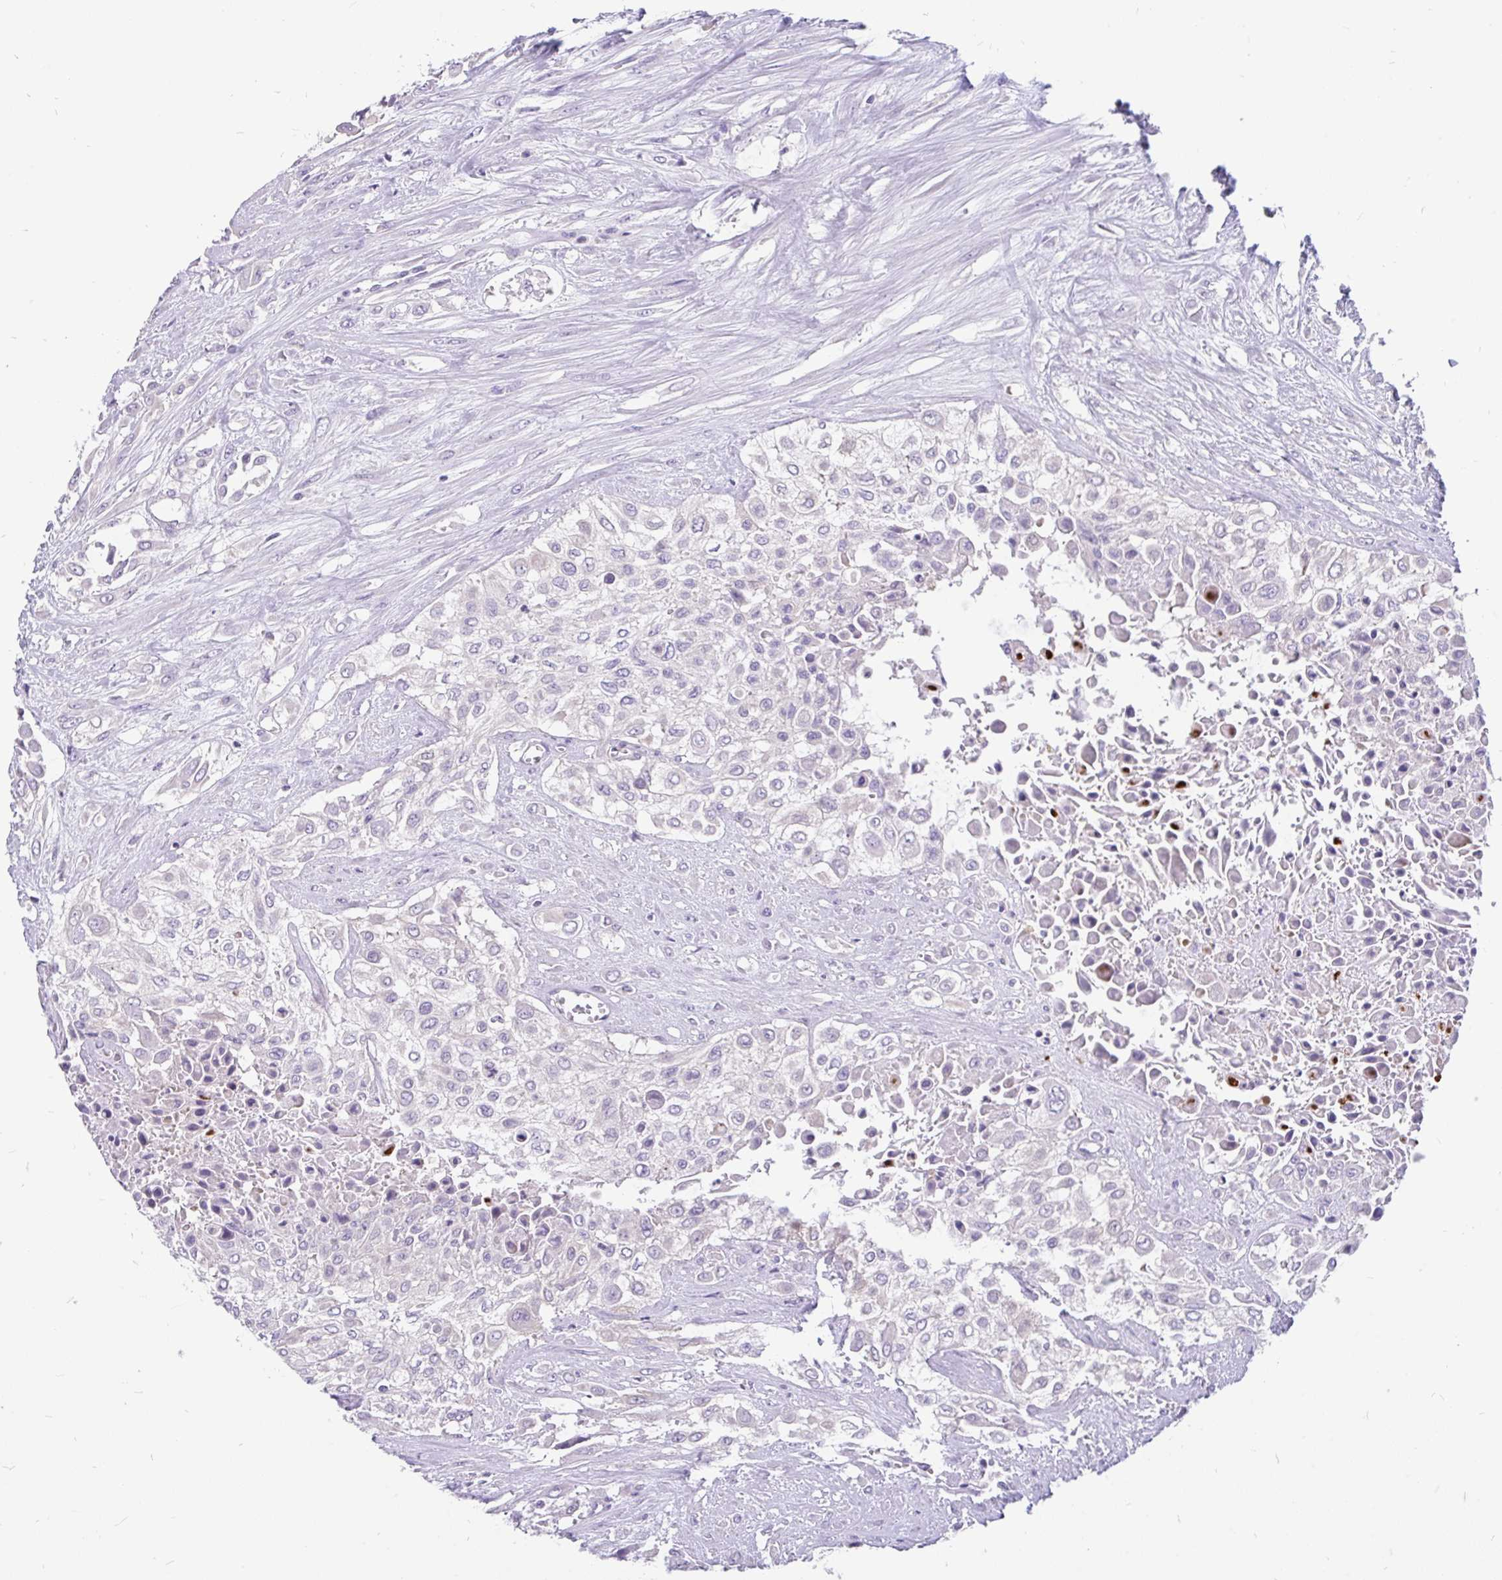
{"staining": {"intensity": "negative", "quantity": "none", "location": "none"}, "tissue": "urothelial cancer", "cell_type": "Tumor cells", "image_type": "cancer", "snomed": [{"axis": "morphology", "description": "Urothelial carcinoma, High grade"}, {"axis": "topography", "description": "Urinary bladder"}], "caption": "Histopathology image shows no significant protein positivity in tumor cells of high-grade urothelial carcinoma.", "gene": "KIAA2013", "patient": {"sex": "male", "age": 57}}